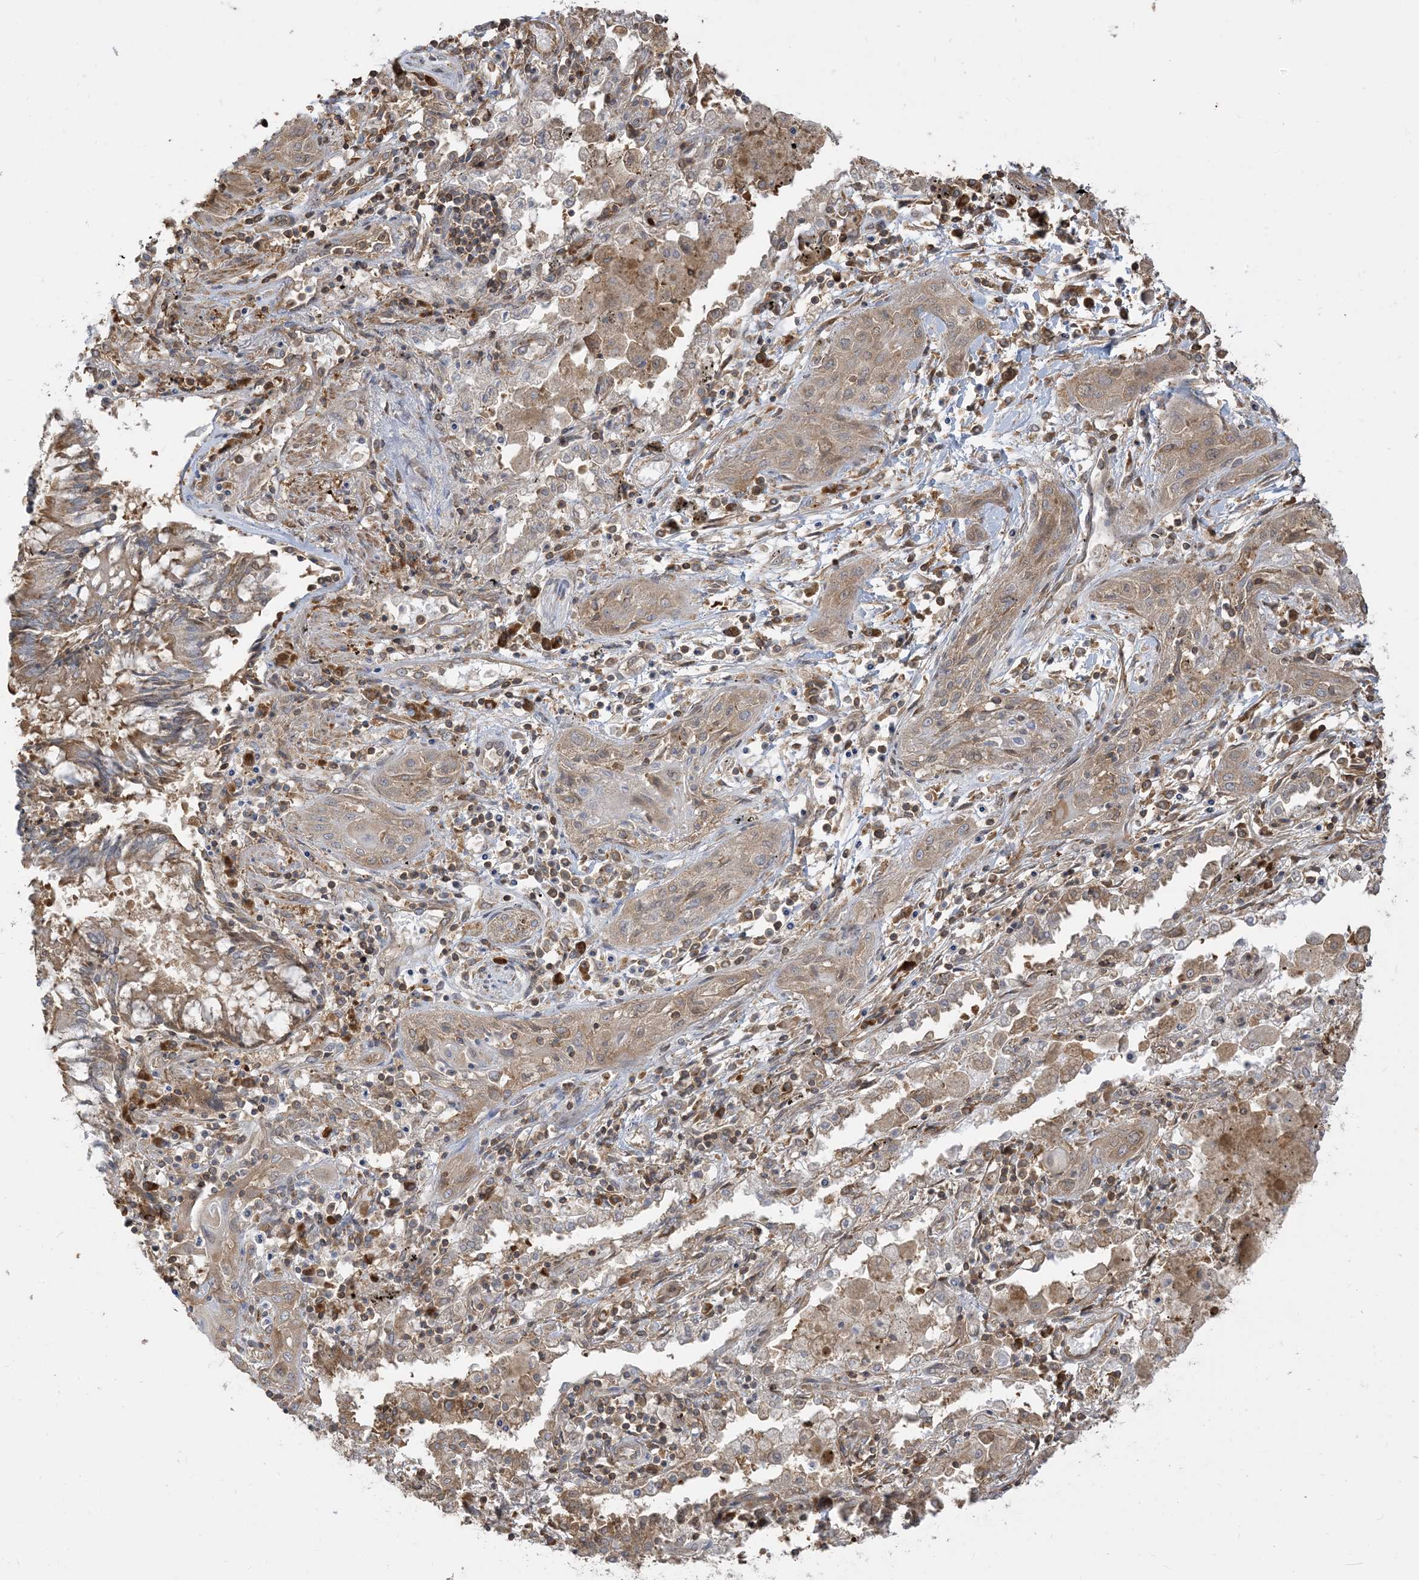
{"staining": {"intensity": "moderate", "quantity": ">75%", "location": "cytoplasmic/membranous"}, "tissue": "lung cancer", "cell_type": "Tumor cells", "image_type": "cancer", "snomed": [{"axis": "morphology", "description": "Squamous cell carcinoma, NOS"}, {"axis": "topography", "description": "Lung"}], "caption": "Human lung squamous cell carcinoma stained with a brown dye reveals moderate cytoplasmic/membranous positive expression in approximately >75% of tumor cells.", "gene": "SRP72", "patient": {"sex": "female", "age": 47}}